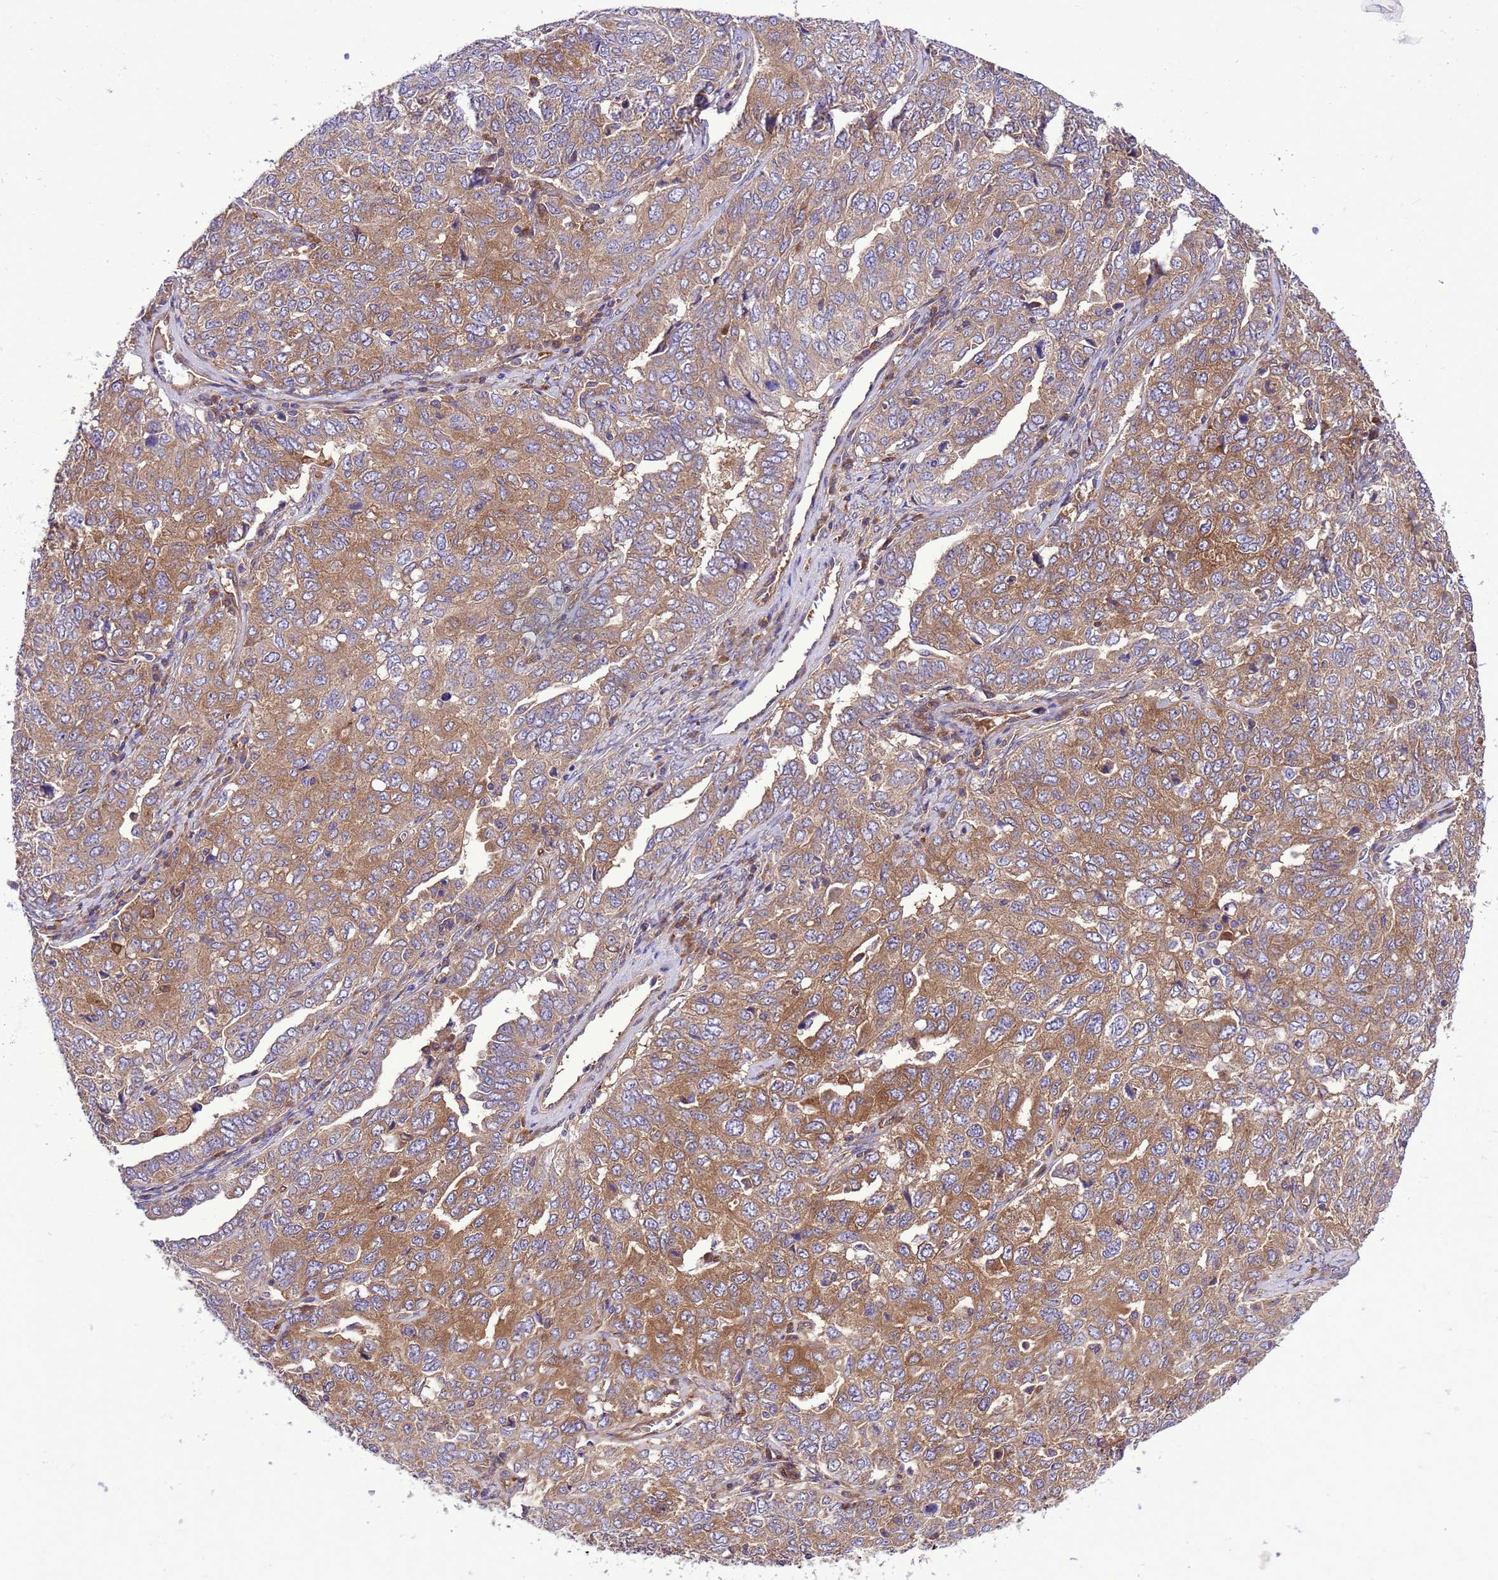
{"staining": {"intensity": "moderate", "quantity": ">75%", "location": "cytoplasmic/membranous"}, "tissue": "ovarian cancer", "cell_type": "Tumor cells", "image_type": "cancer", "snomed": [{"axis": "morphology", "description": "Carcinoma, endometroid"}, {"axis": "topography", "description": "Ovary"}], "caption": "Immunohistochemistry of human endometroid carcinoma (ovarian) reveals medium levels of moderate cytoplasmic/membranous positivity in about >75% of tumor cells.", "gene": "RABEP2", "patient": {"sex": "female", "age": 62}}